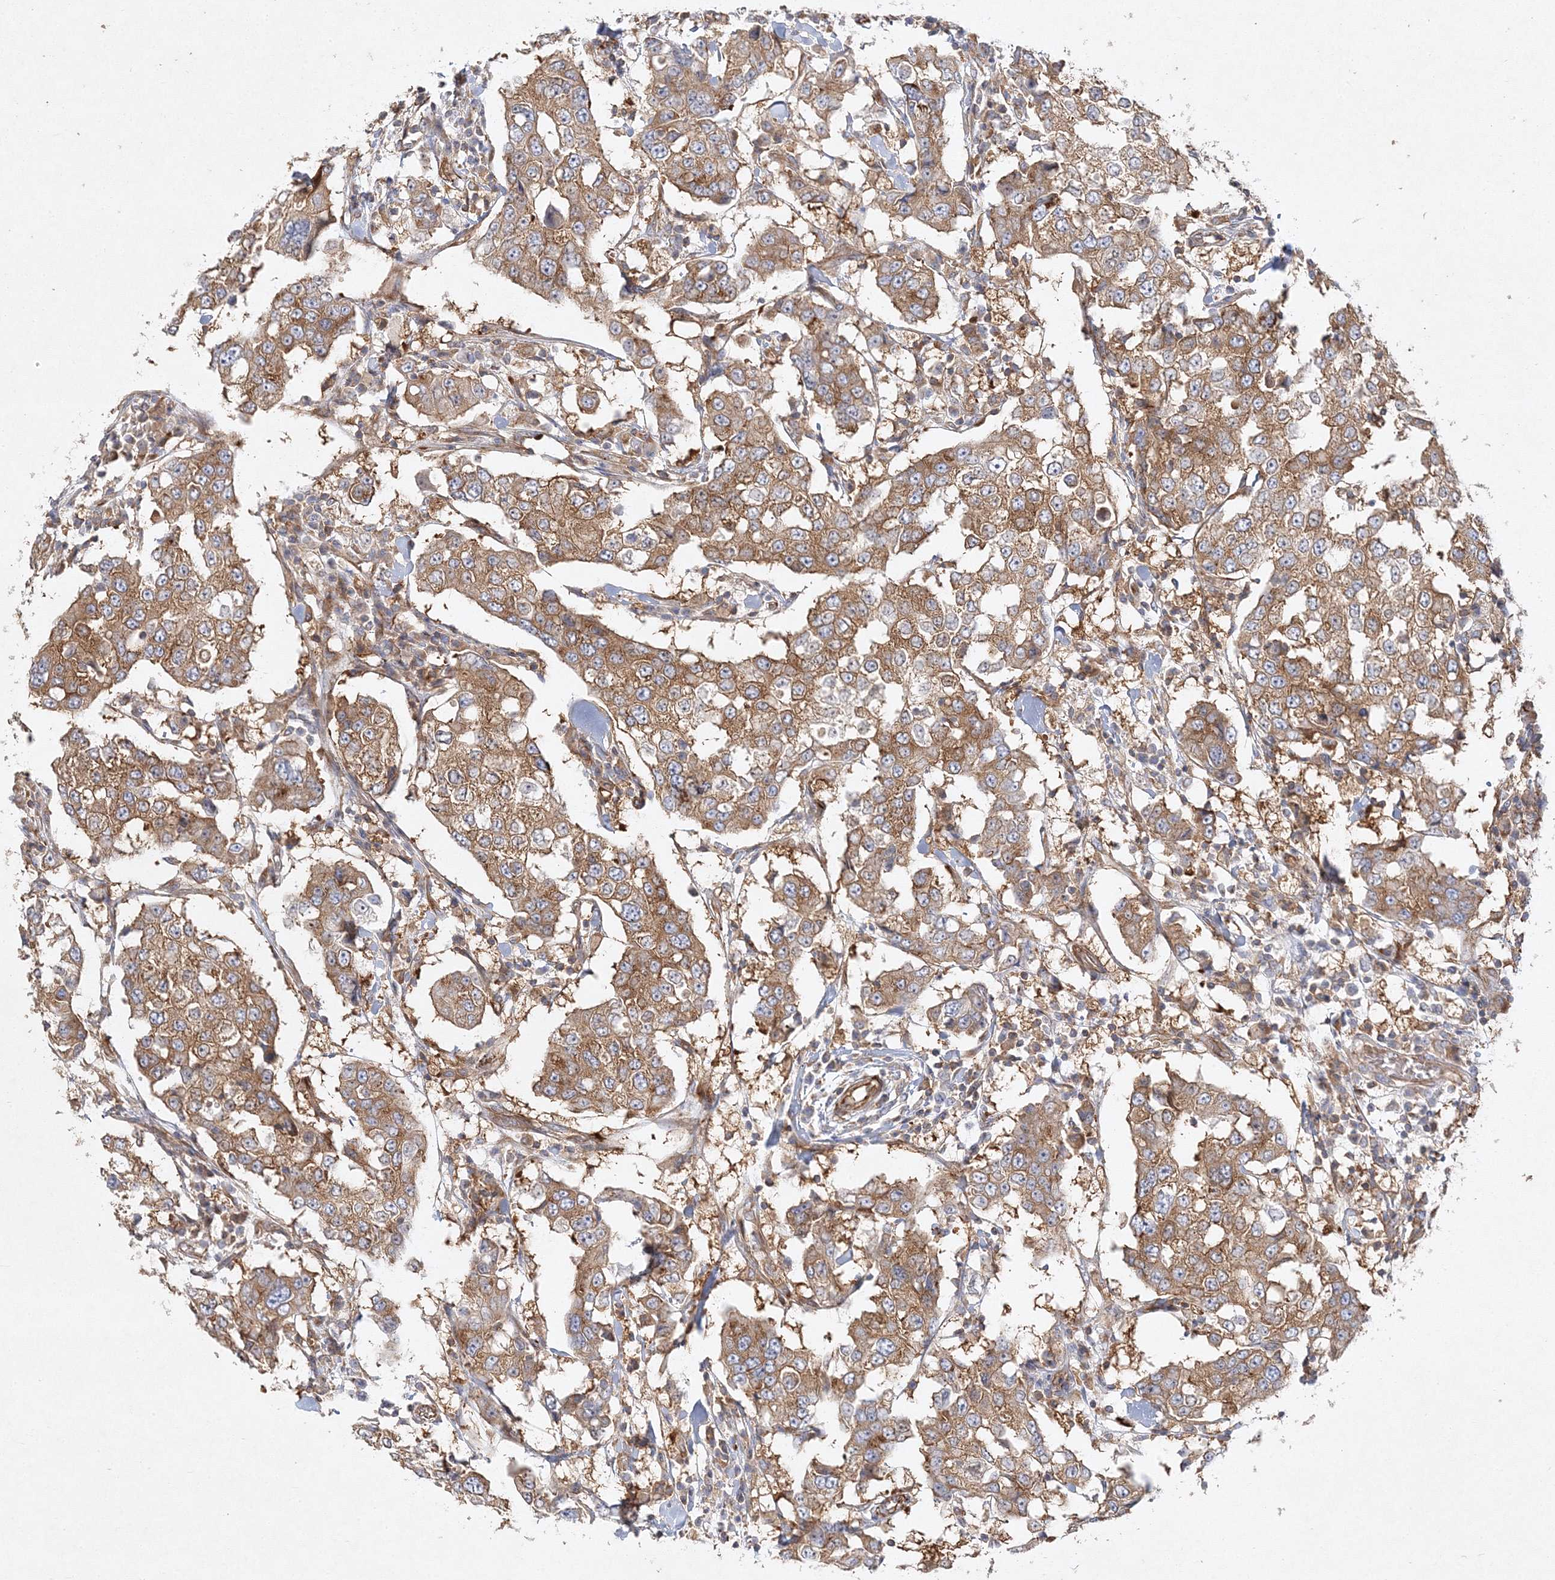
{"staining": {"intensity": "moderate", "quantity": ">75%", "location": "cytoplasmic/membranous"}, "tissue": "breast cancer", "cell_type": "Tumor cells", "image_type": "cancer", "snomed": [{"axis": "morphology", "description": "Duct carcinoma"}, {"axis": "topography", "description": "Breast"}], "caption": "About >75% of tumor cells in invasive ductal carcinoma (breast) exhibit moderate cytoplasmic/membranous protein positivity as visualized by brown immunohistochemical staining.", "gene": "WDR37", "patient": {"sex": "female", "age": 27}}